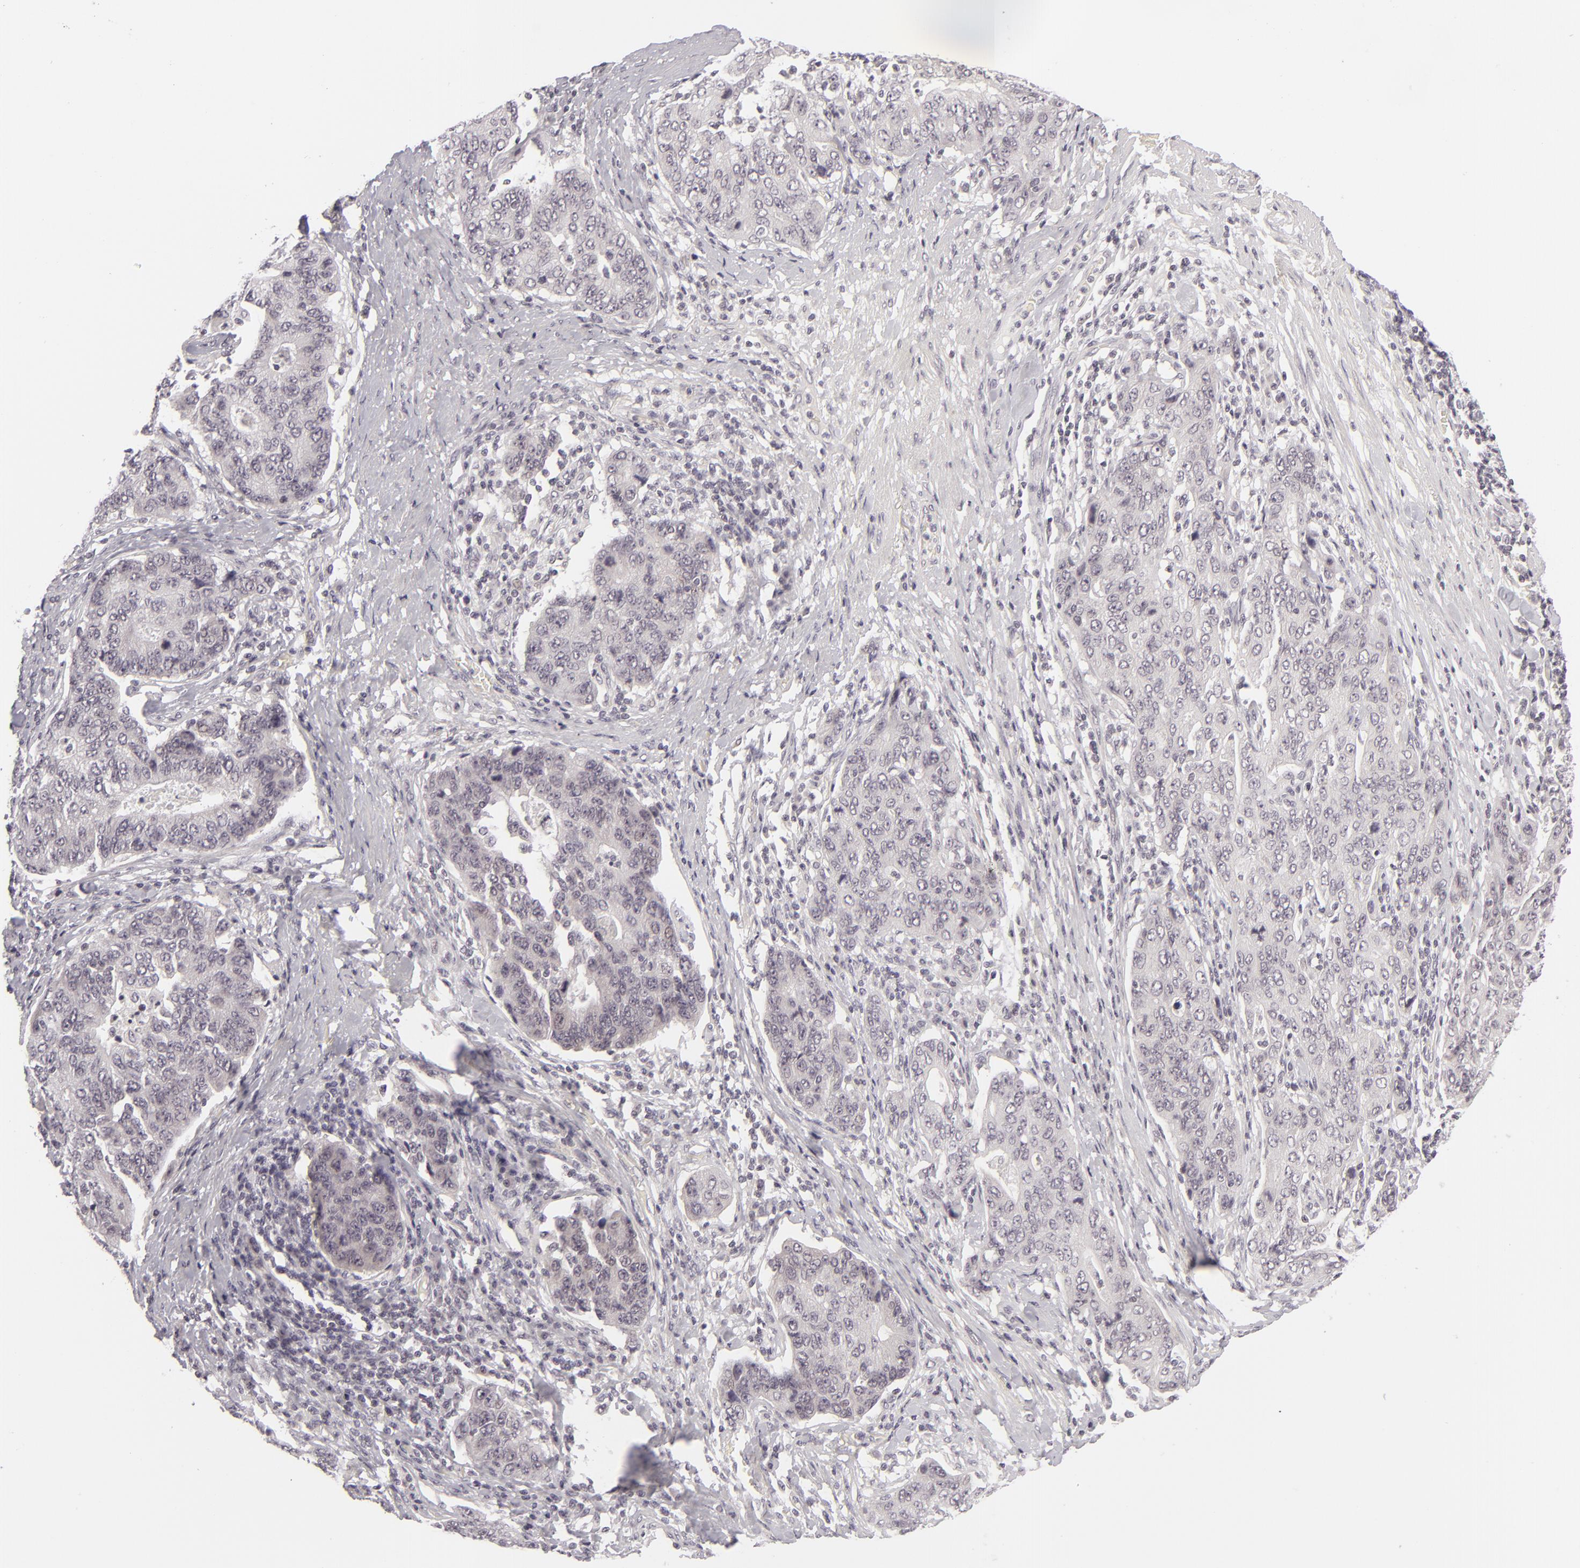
{"staining": {"intensity": "negative", "quantity": "none", "location": "none"}, "tissue": "stomach cancer", "cell_type": "Tumor cells", "image_type": "cancer", "snomed": [{"axis": "morphology", "description": "Adenocarcinoma, NOS"}, {"axis": "topography", "description": "Esophagus"}, {"axis": "topography", "description": "Stomach"}], "caption": "Immunohistochemistry (IHC) image of human stomach cancer (adenocarcinoma) stained for a protein (brown), which exhibits no positivity in tumor cells.", "gene": "DLG3", "patient": {"sex": "male", "age": 74}}